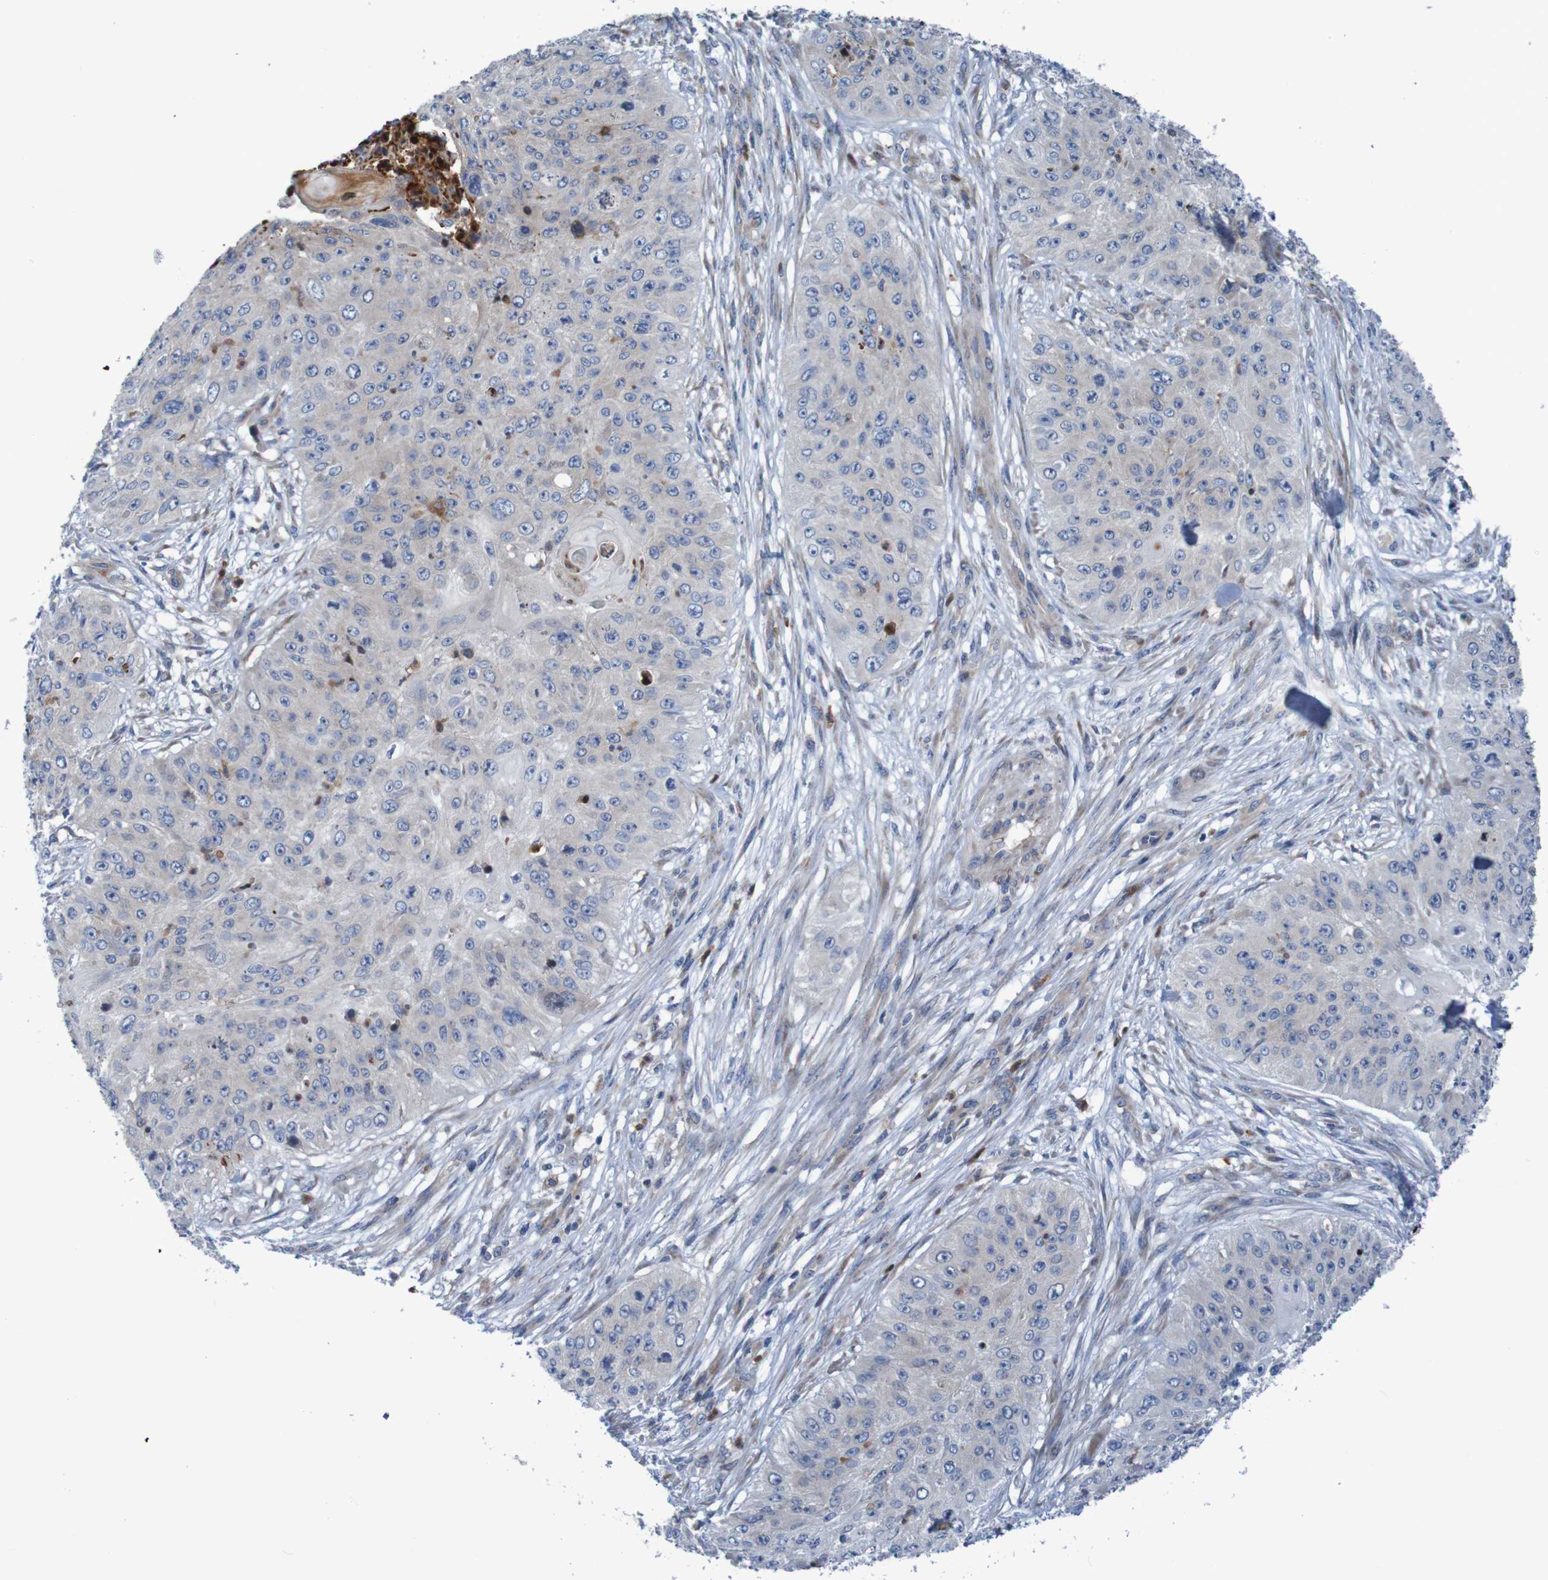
{"staining": {"intensity": "negative", "quantity": "none", "location": "none"}, "tissue": "skin cancer", "cell_type": "Tumor cells", "image_type": "cancer", "snomed": [{"axis": "morphology", "description": "Squamous cell carcinoma, NOS"}, {"axis": "topography", "description": "Skin"}], "caption": "This is an immunohistochemistry (IHC) micrograph of human skin squamous cell carcinoma. There is no staining in tumor cells.", "gene": "ANGPT4", "patient": {"sex": "female", "age": 80}}